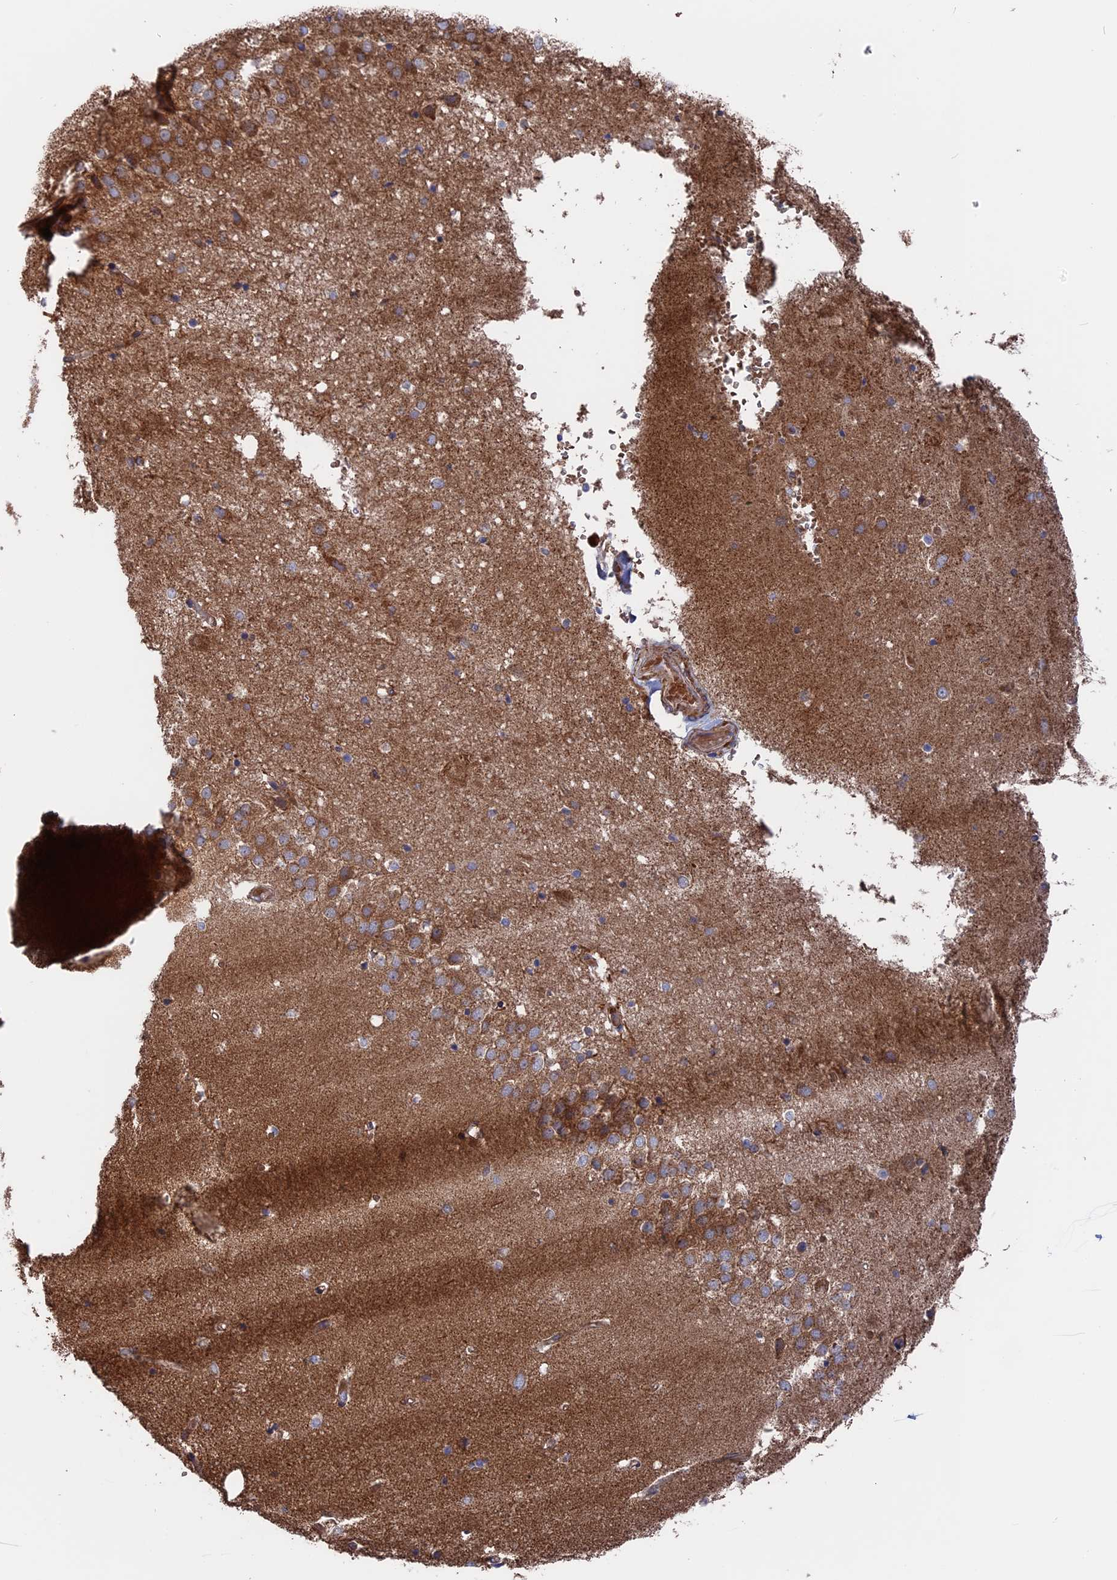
{"staining": {"intensity": "moderate", "quantity": "<25%", "location": "cytoplasmic/membranous"}, "tissue": "hippocampus", "cell_type": "Glial cells", "image_type": "normal", "snomed": [{"axis": "morphology", "description": "Normal tissue, NOS"}, {"axis": "topography", "description": "Hippocampus"}], "caption": "The immunohistochemical stain labels moderate cytoplasmic/membranous expression in glial cells of benign hippocampus.", "gene": "TELO2", "patient": {"sex": "female", "age": 52}}